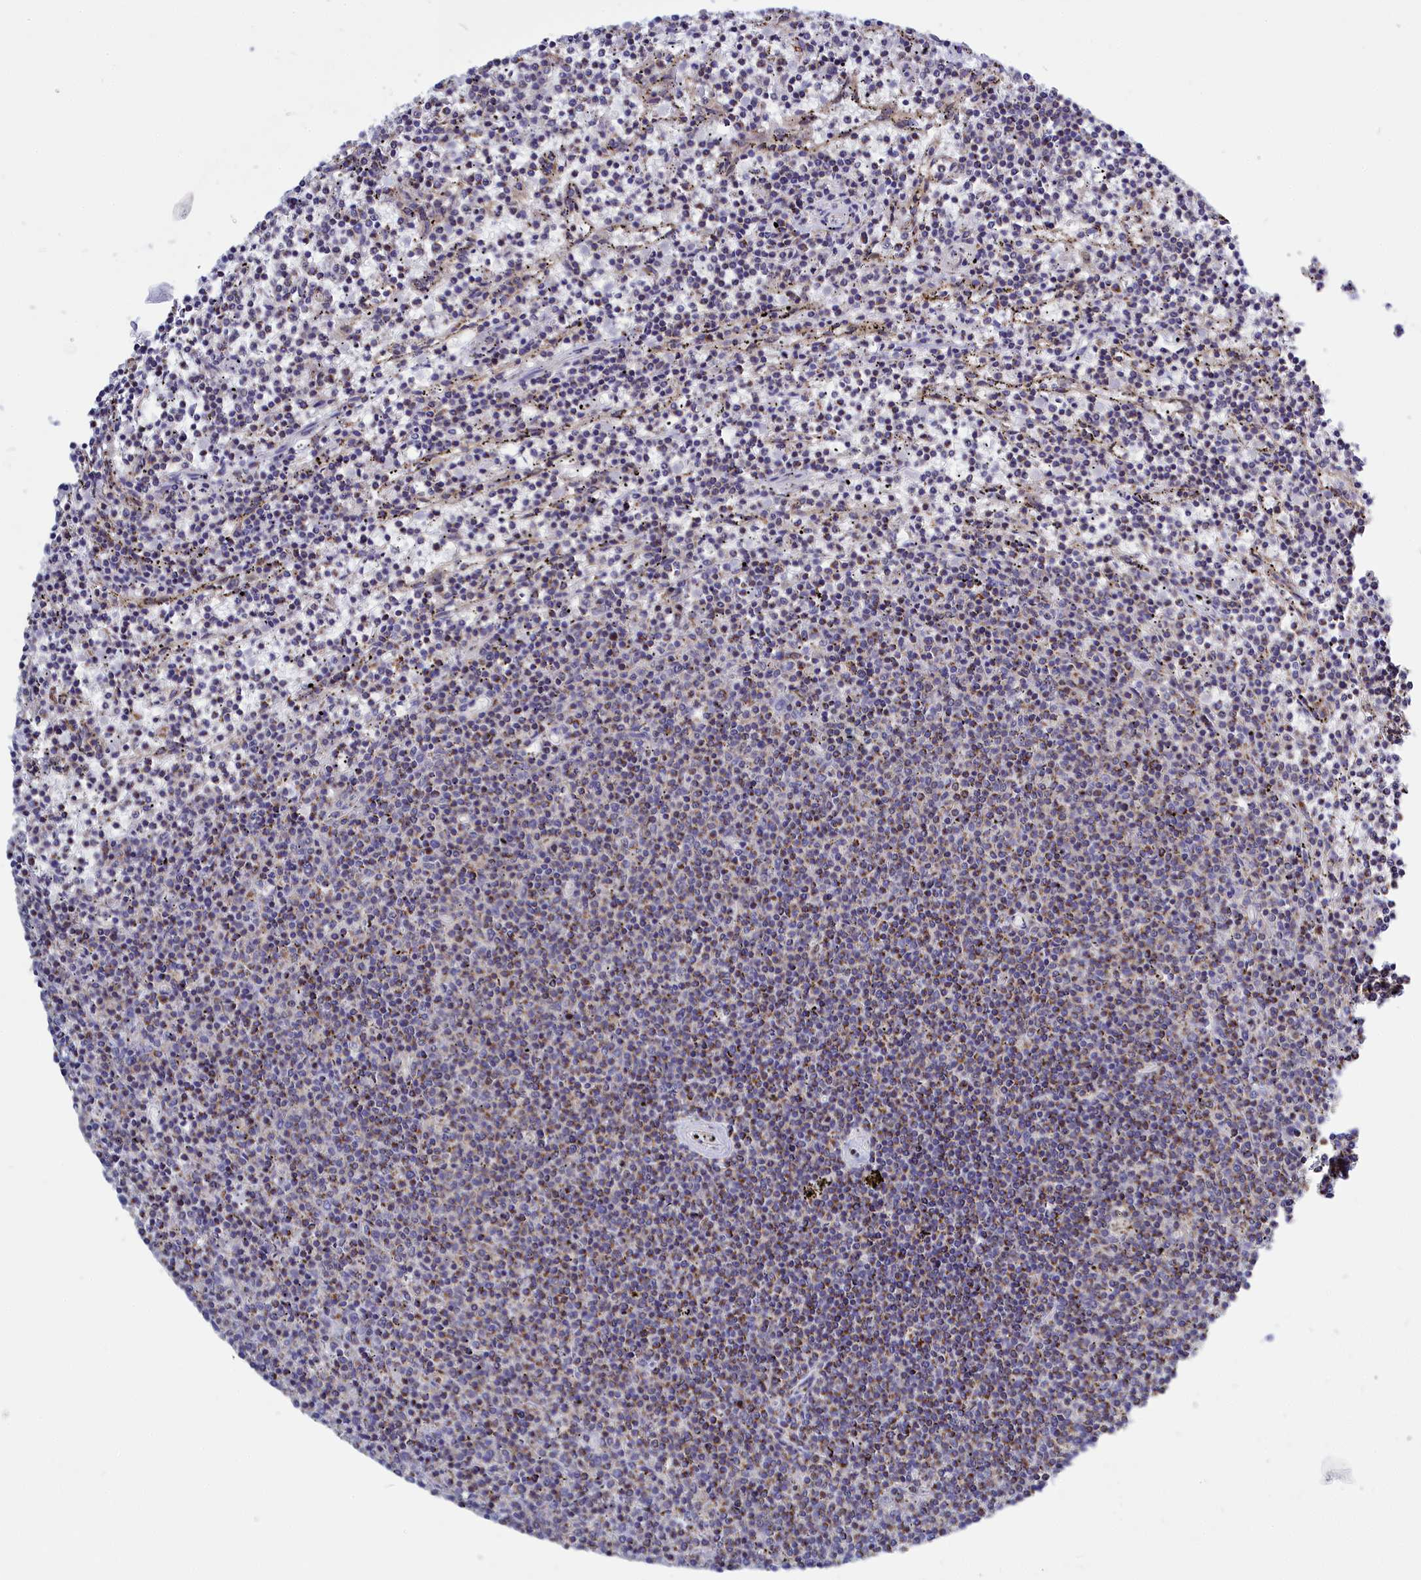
{"staining": {"intensity": "moderate", "quantity": "<25%", "location": "cytoplasmic/membranous"}, "tissue": "lymphoma", "cell_type": "Tumor cells", "image_type": "cancer", "snomed": [{"axis": "morphology", "description": "Malignant lymphoma, non-Hodgkin's type, Low grade"}, {"axis": "topography", "description": "Spleen"}], "caption": "Malignant lymphoma, non-Hodgkin's type (low-grade) stained for a protein (brown) reveals moderate cytoplasmic/membranous positive positivity in about <25% of tumor cells.", "gene": "CCRL2", "patient": {"sex": "female", "age": 50}}